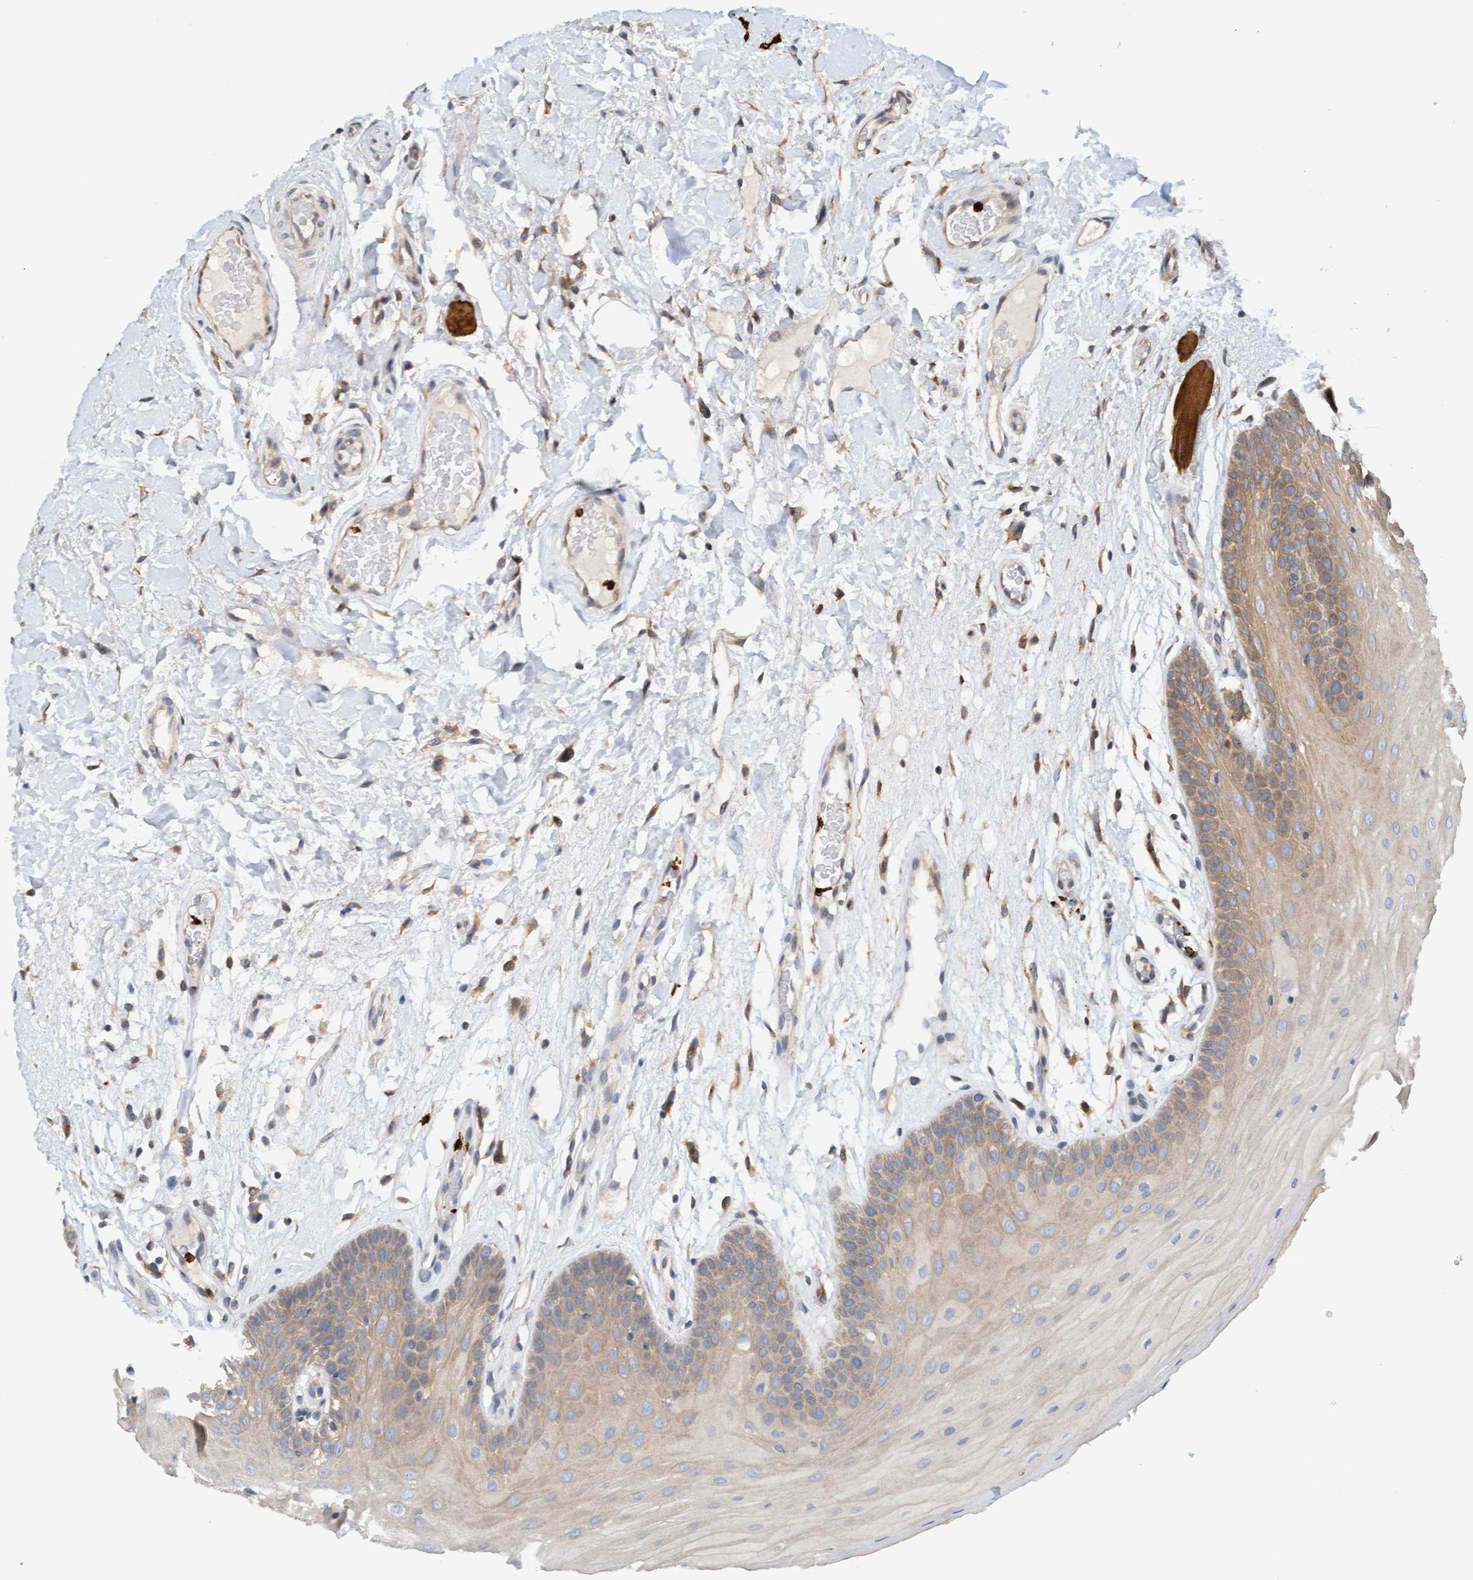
{"staining": {"intensity": "weak", "quantity": ">75%", "location": "cytoplasmic/membranous"}, "tissue": "oral mucosa", "cell_type": "Squamous epithelial cells", "image_type": "normal", "snomed": [{"axis": "morphology", "description": "Normal tissue, NOS"}, {"axis": "morphology", "description": "Squamous cell carcinoma, NOS"}, {"axis": "topography", "description": "Oral tissue"}, {"axis": "topography", "description": "Head-Neck"}], "caption": "Immunohistochemistry image of unremarkable oral mucosa stained for a protein (brown), which reveals low levels of weak cytoplasmic/membranous staining in about >75% of squamous epithelial cells.", "gene": "MMP8", "patient": {"sex": "male", "age": 71}}